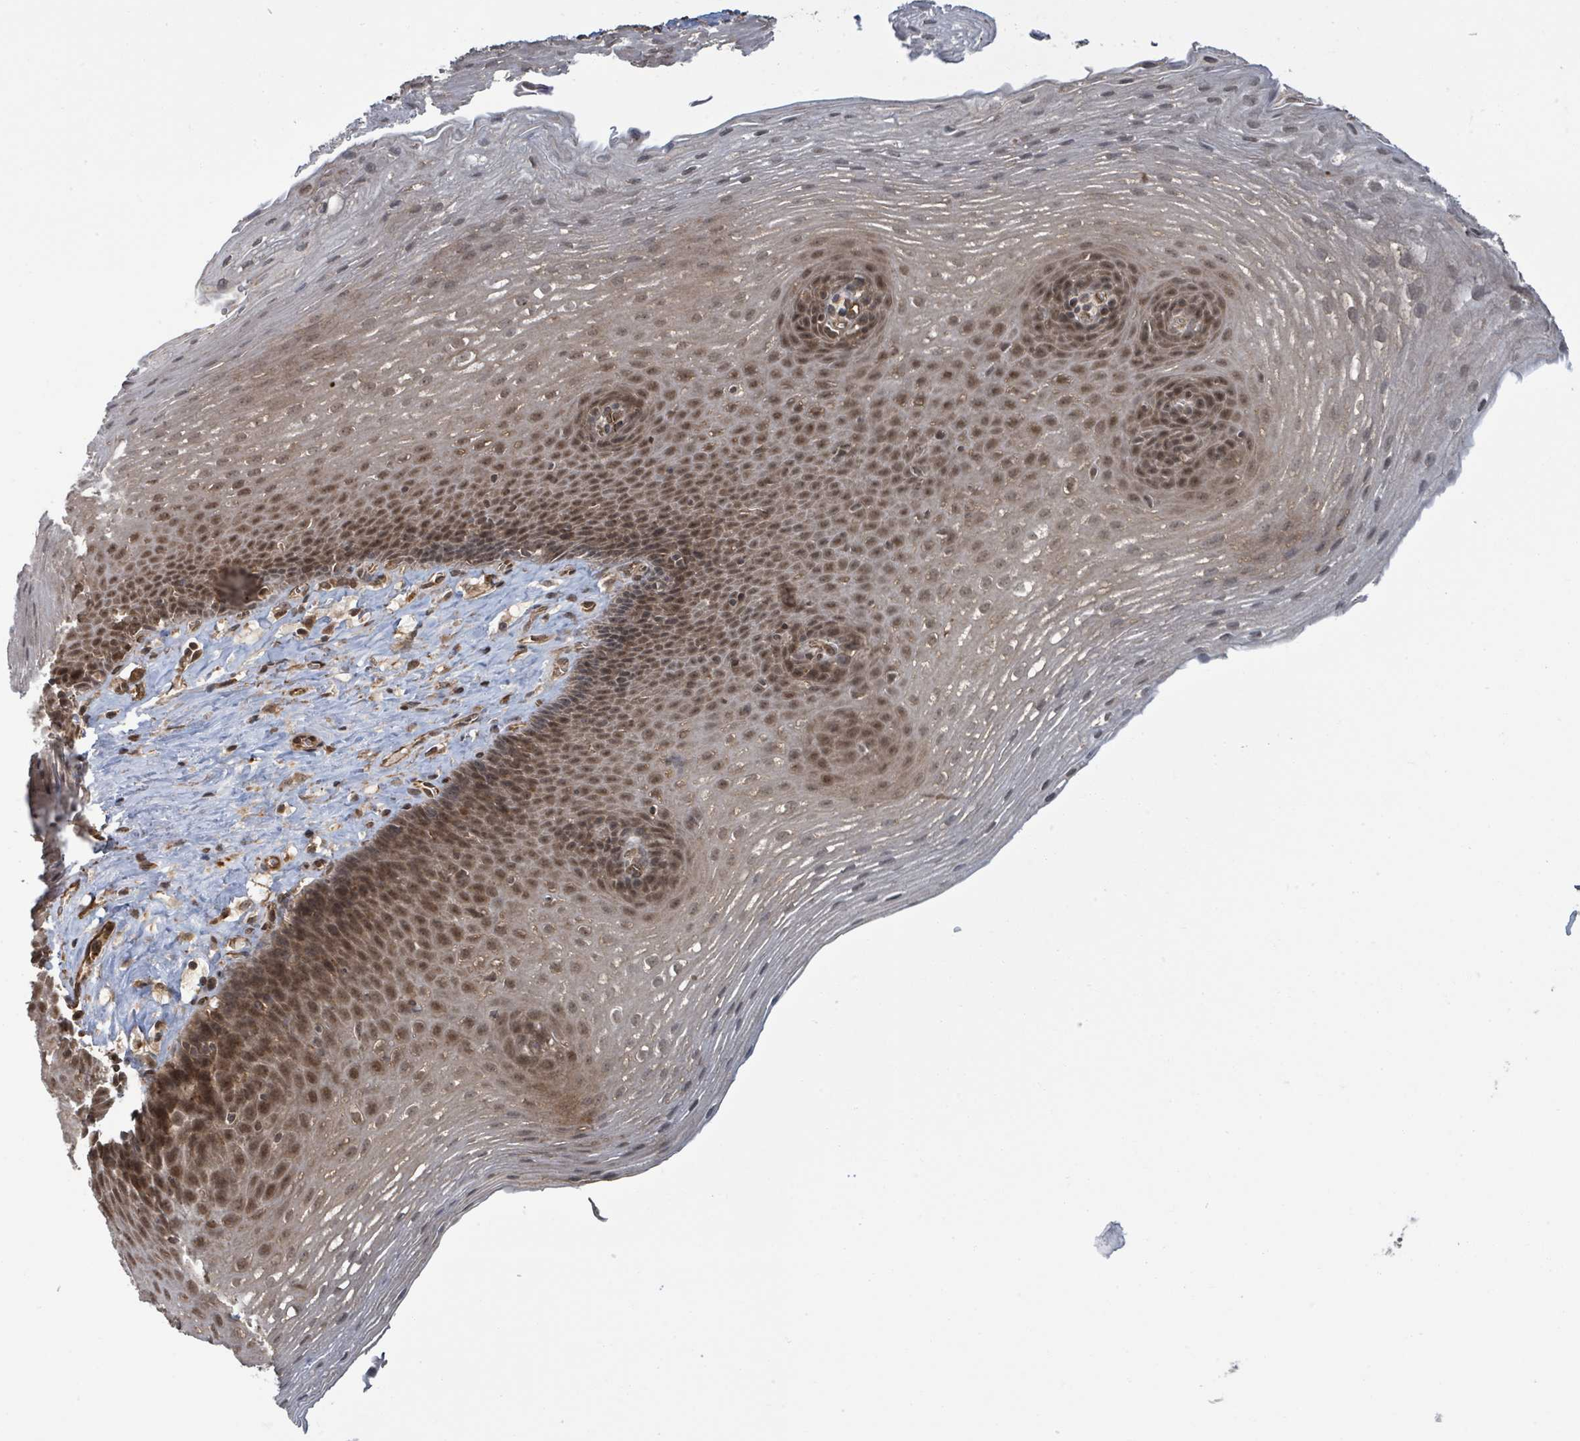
{"staining": {"intensity": "moderate", "quantity": ">75%", "location": "nuclear"}, "tissue": "esophagus", "cell_type": "Squamous epithelial cells", "image_type": "normal", "snomed": [{"axis": "morphology", "description": "Normal tissue, NOS"}, {"axis": "topography", "description": "Esophagus"}], "caption": "Protein expression analysis of unremarkable human esophagus reveals moderate nuclear expression in approximately >75% of squamous epithelial cells.", "gene": "ENSG00000256500", "patient": {"sex": "female", "age": 66}}